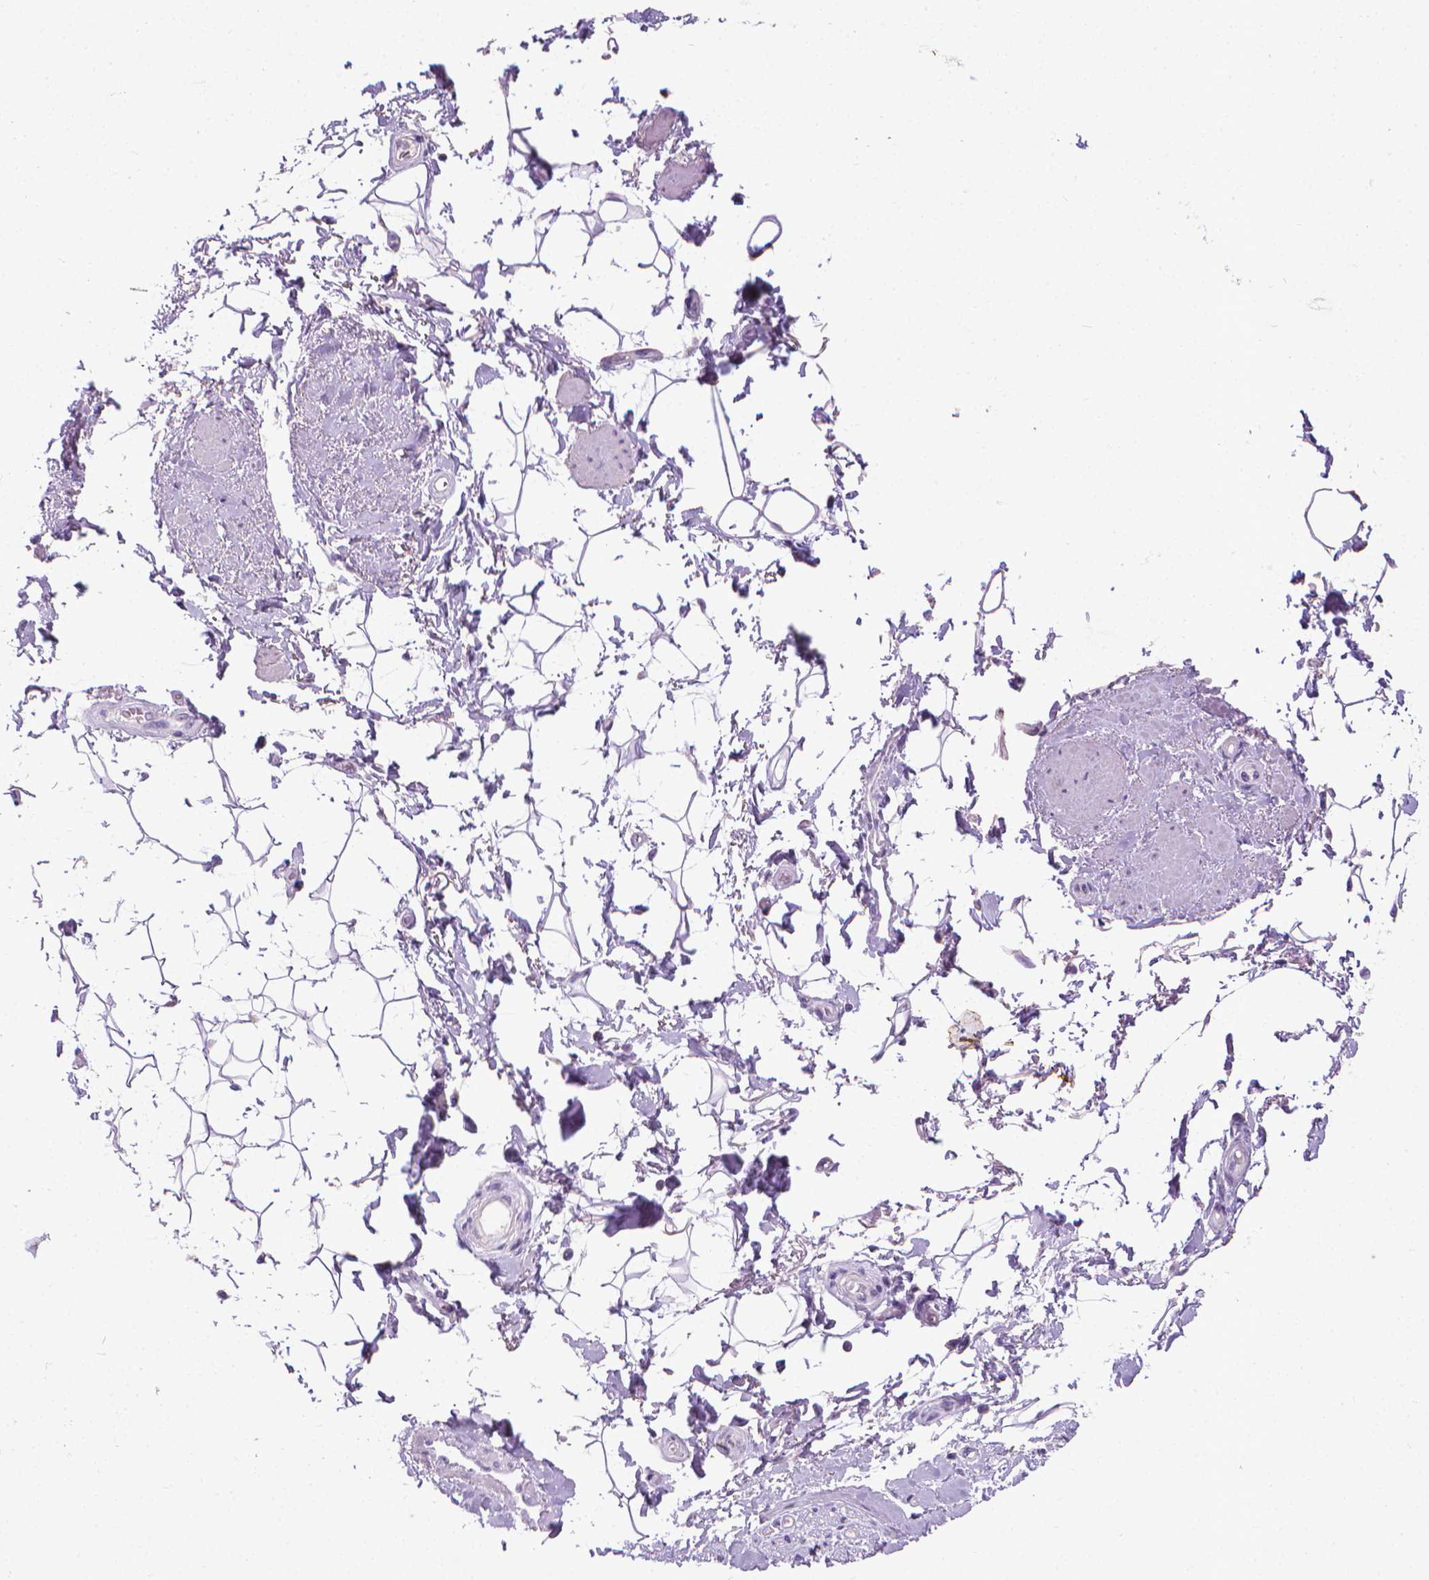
{"staining": {"intensity": "negative", "quantity": "none", "location": "none"}, "tissue": "adipose tissue", "cell_type": "Adipocytes", "image_type": "normal", "snomed": [{"axis": "morphology", "description": "Normal tissue, NOS"}, {"axis": "topography", "description": "Anal"}, {"axis": "topography", "description": "Peripheral nerve tissue"}], "caption": "This is an immunohistochemistry histopathology image of normal human adipose tissue. There is no expression in adipocytes.", "gene": "KRT5", "patient": {"sex": "male", "age": 51}}